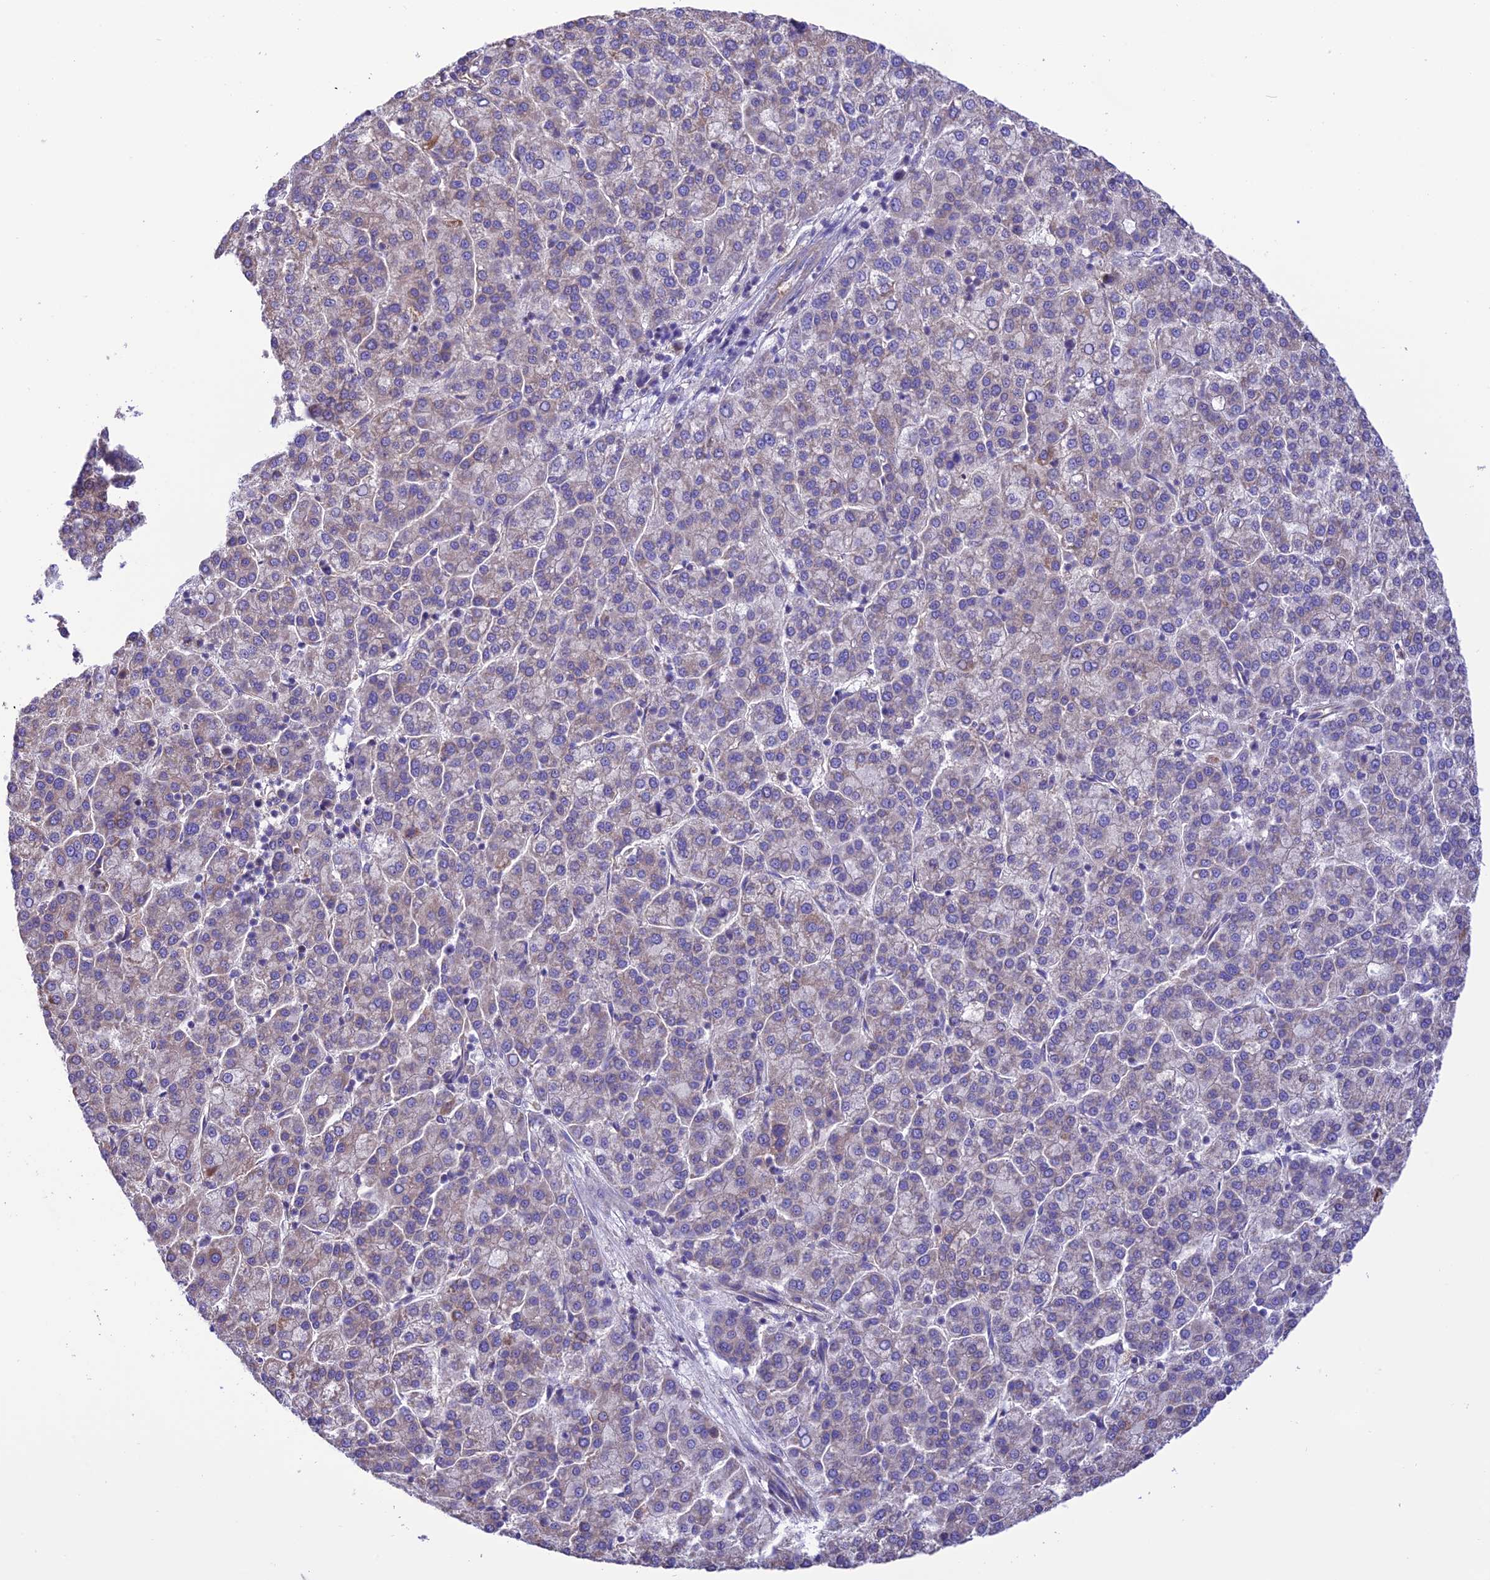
{"staining": {"intensity": "weak", "quantity": "25%-75%", "location": "cytoplasmic/membranous"}, "tissue": "liver cancer", "cell_type": "Tumor cells", "image_type": "cancer", "snomed": [{"axis": "morphology", "description": "Carcinoma, Hepatocellular, NOS"}, {"axis": "topography", "description": "Liver"}], "caption": "A brown stain shows weak cytoplasmic/membranous expression of a protein in liver cancer tumor cells.", "gene": "MAP3K12", "patient": {"sex": "female", "age": 58}}